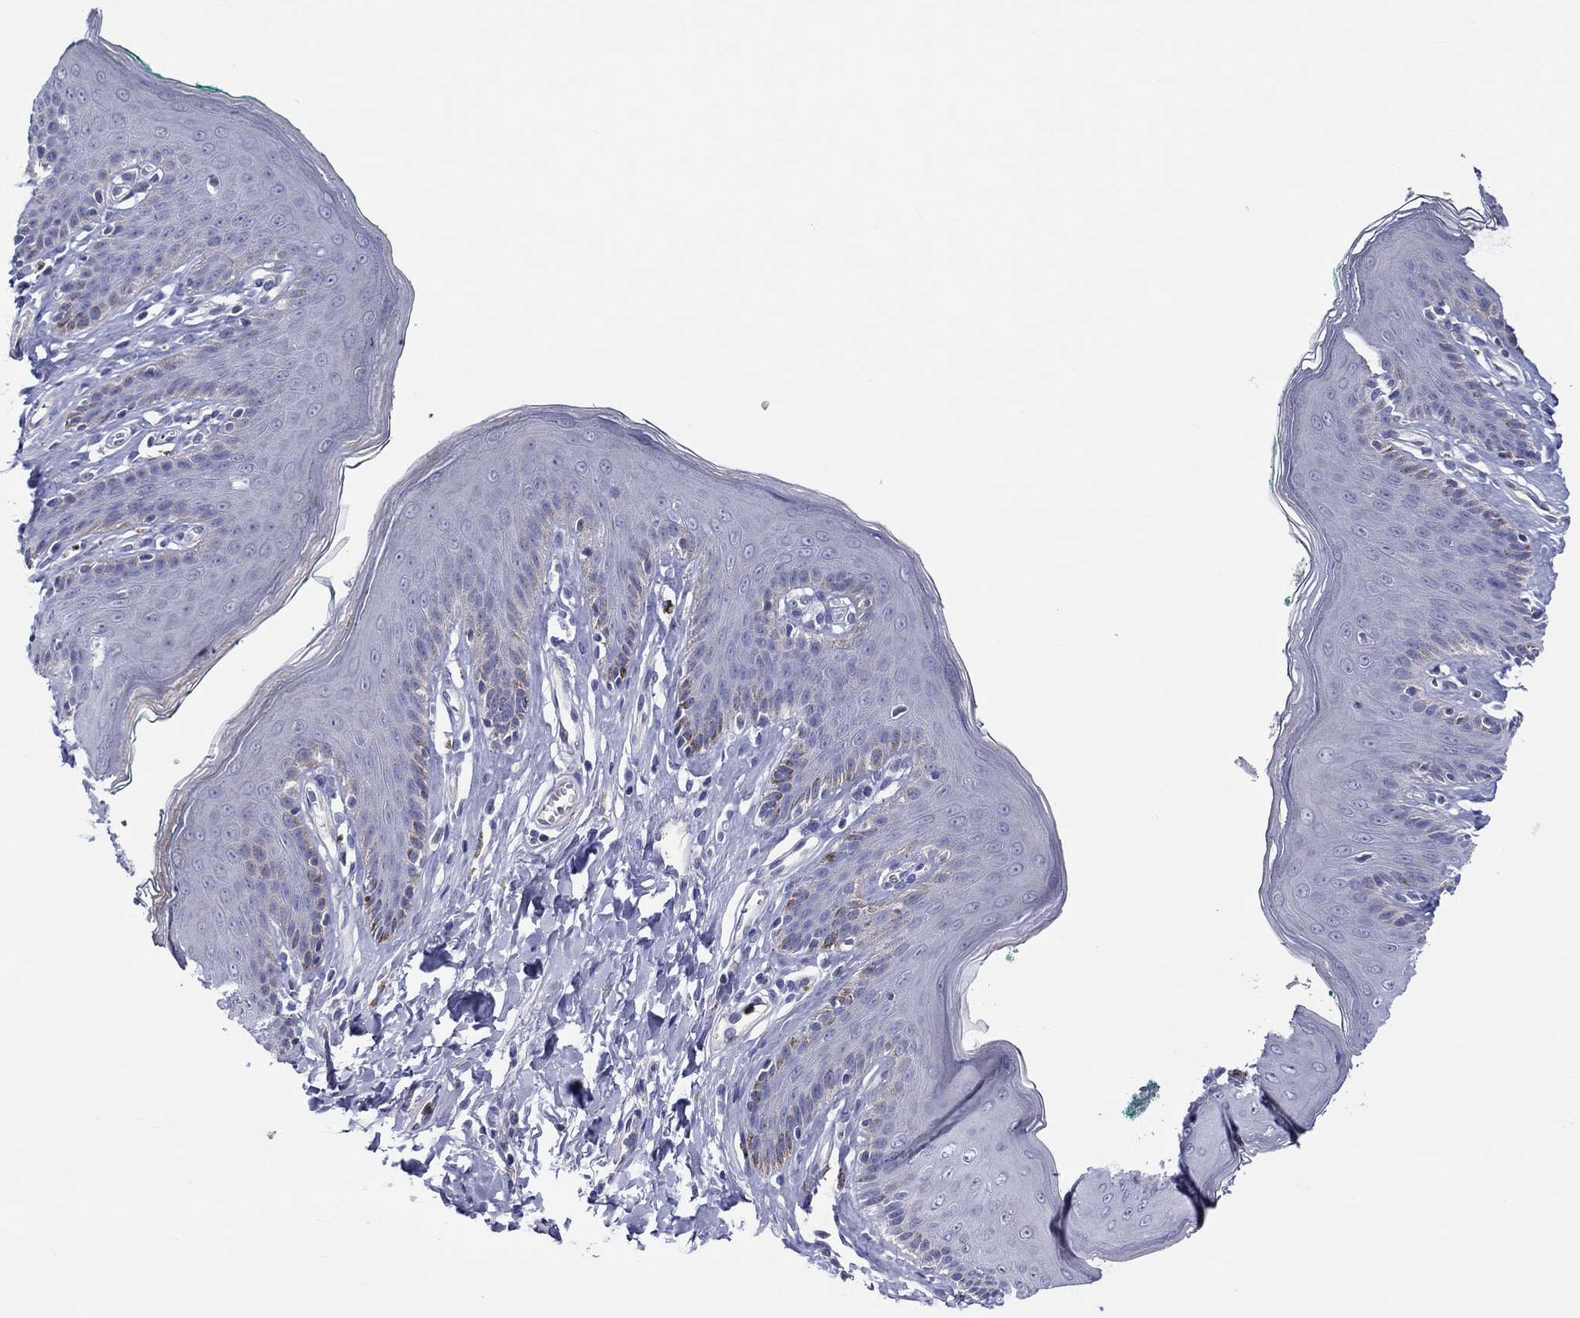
{"staining": {"intensity": "negative", "quantity": "none", "location": "none"}, "tissue": "skin", "cell_type": "Epidermal cells", "image_type": "normal", "snomed": [{"axis": "morphology", "description": "Normal tissue, NOS"}, {"axis": "topography", "description": "Vulva"}], "caption": "Epidermal cells show no significant positivity in unremarkable skin. (Immunohistochemistry, brightfield microscopy, high magnification).", "gene": "ABCG4", "patient": {"sex": "female", "age": 66}}